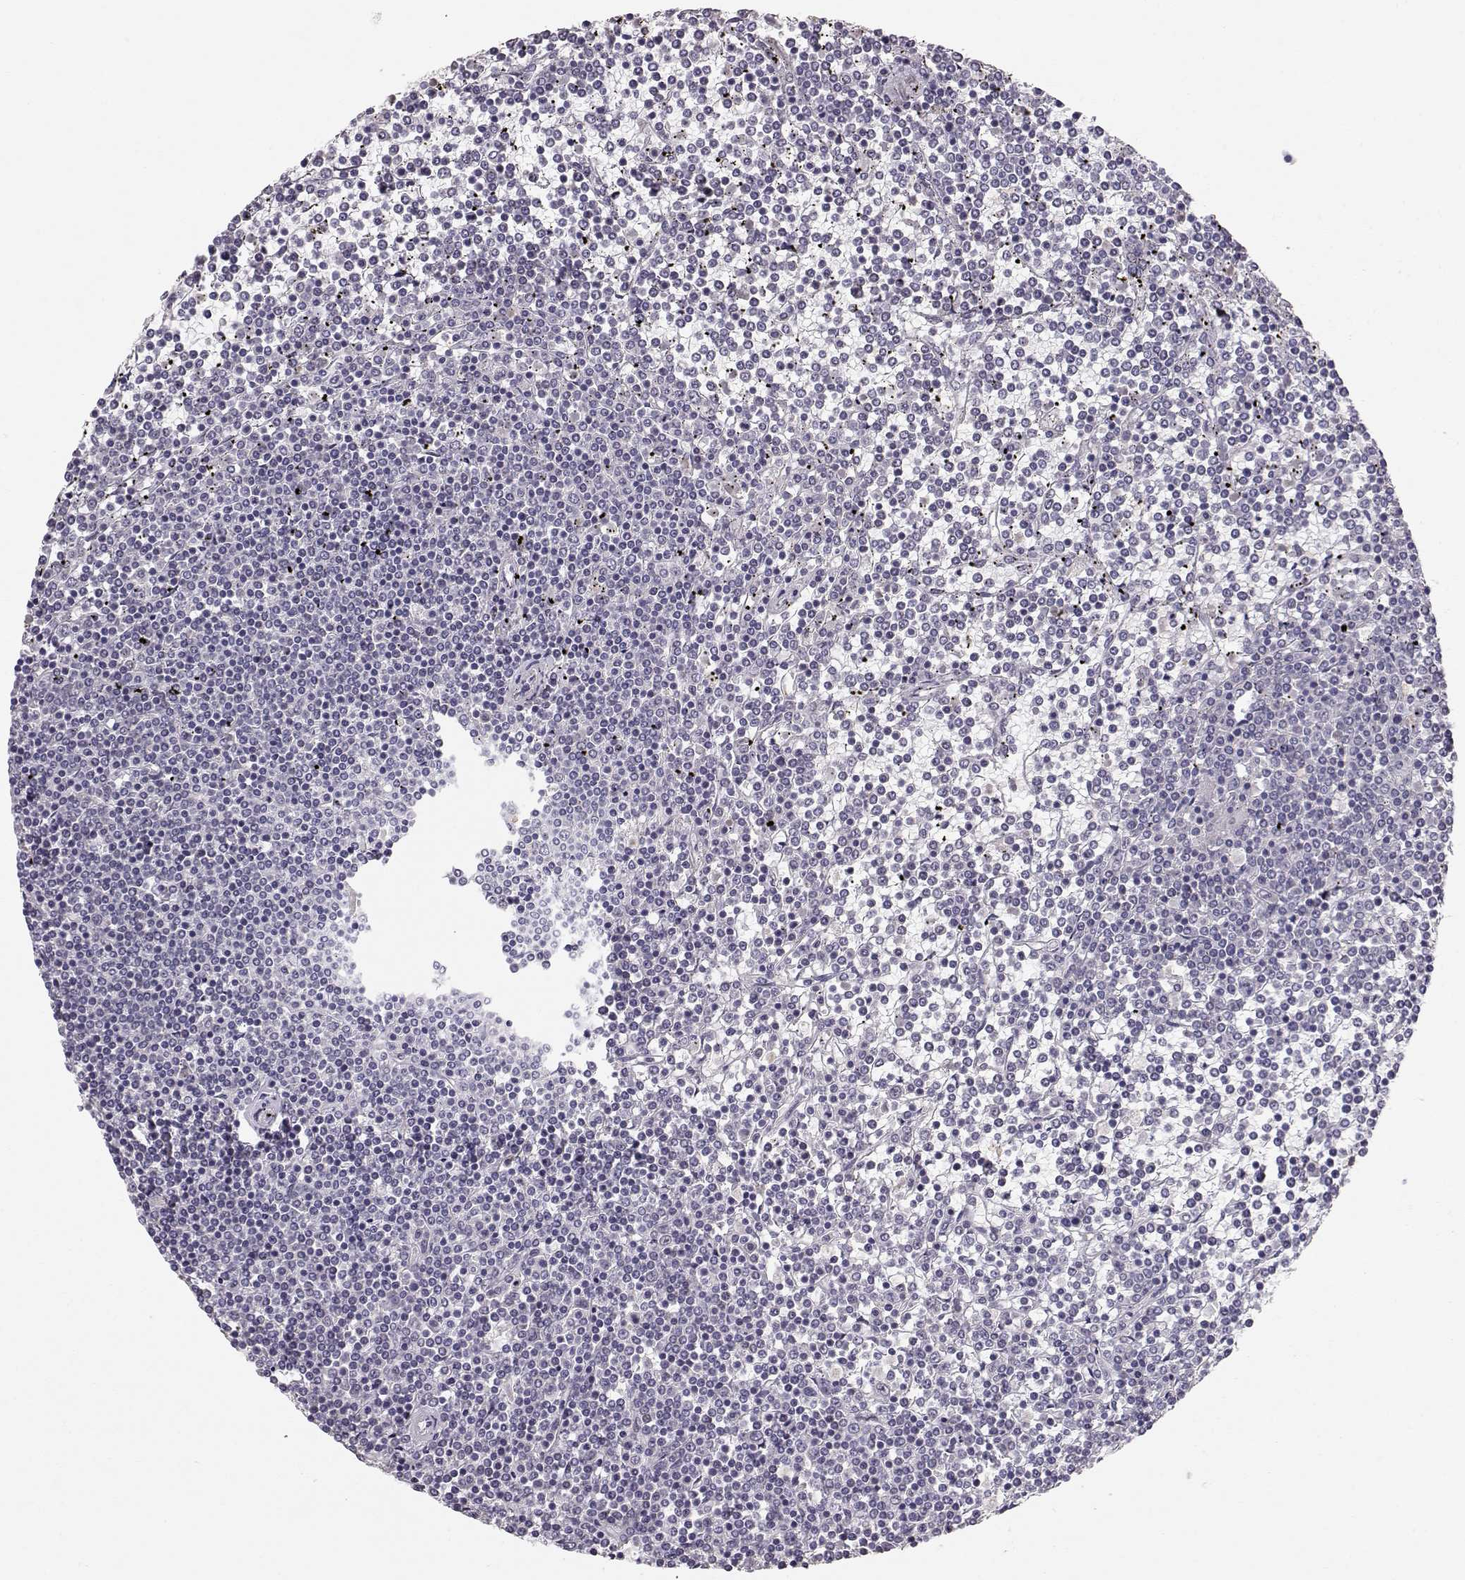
{"staining": {"intensity": "negative", "quantity": "none", "location": "none"}, "tissue": "lymphoma", "cell_type": "Tumor cells", "image_type": "cancer", "snomed": [{"axis": "morphology", "description": "Malignant lymphoma, non-Hodgkin's type, Low grade"}, {"axis": "topography", "description": "Spleen"}], "caption": "Immunohistochemistry of malignant lymphoma, non-Hodgkin's type (low-grade) reveals no positivity in tumor cells.", "gene": "POU1F1", "patient": {"sex": "female", "age": 19}}